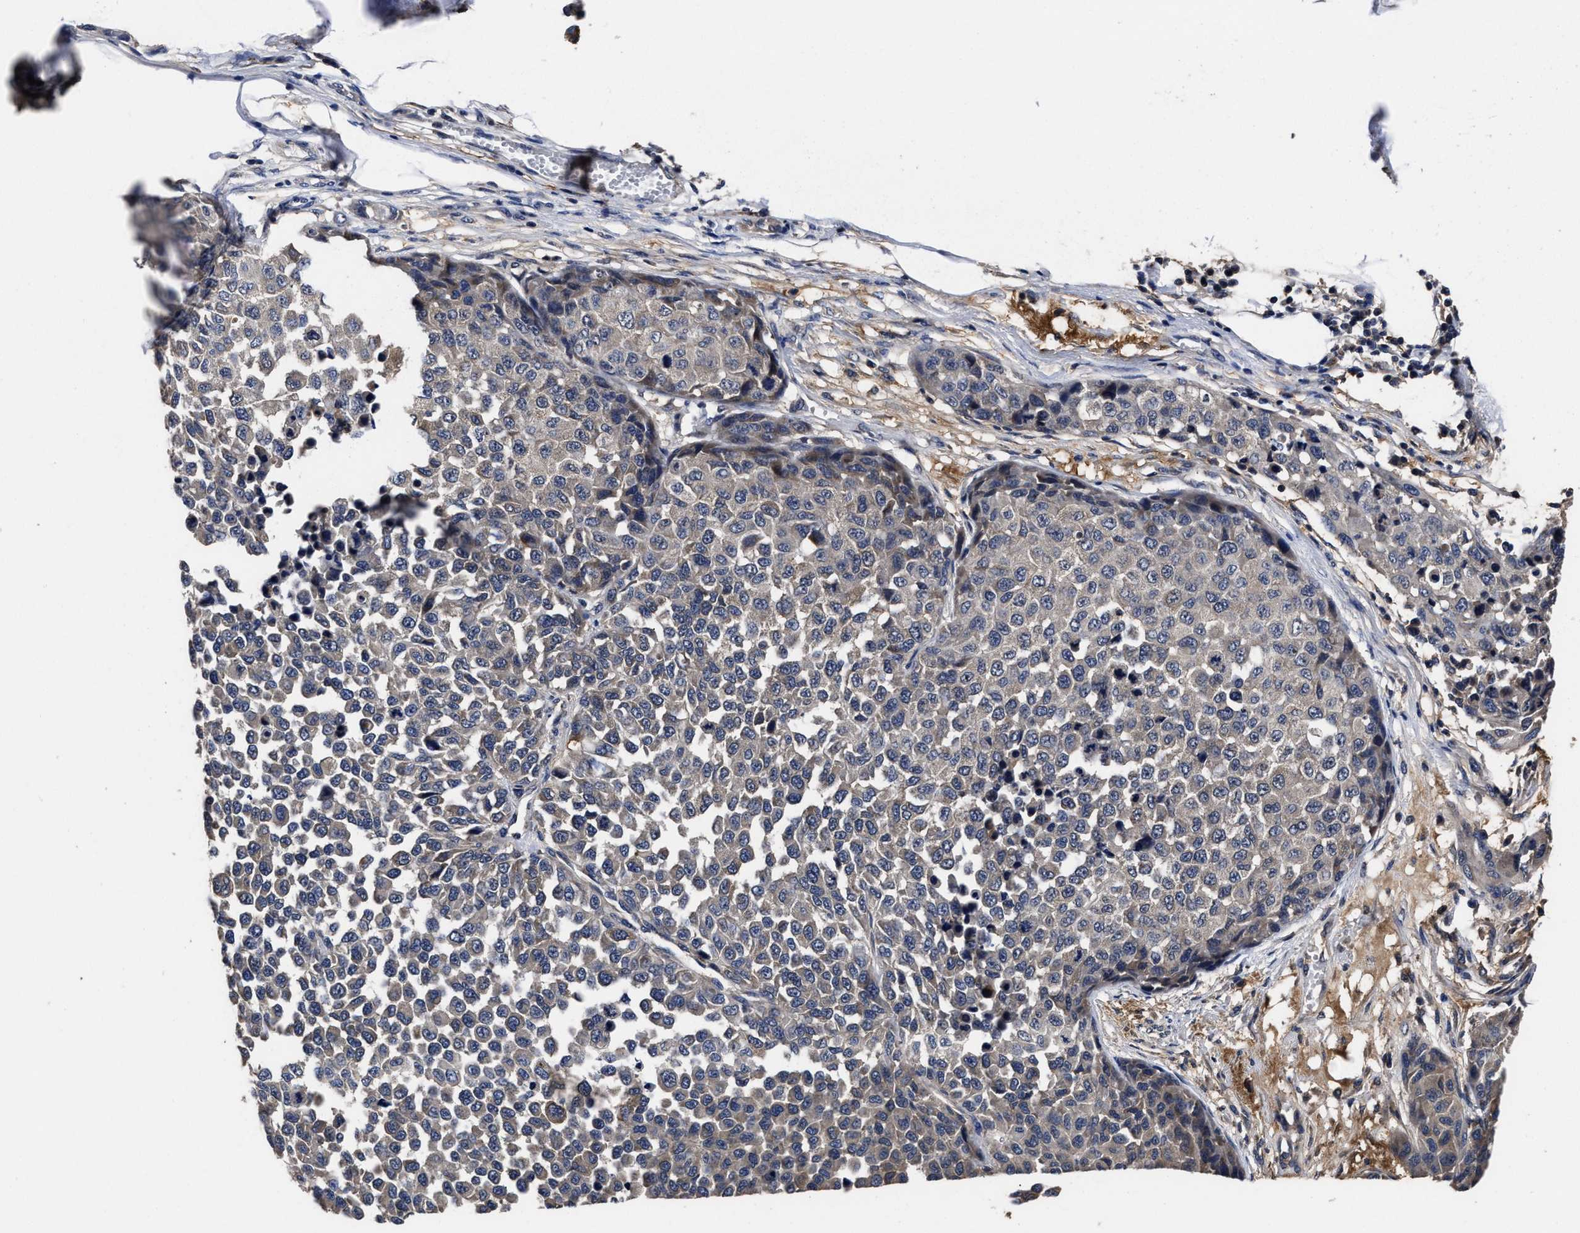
{"staining": {"intensity": "negative", "quantity": "none", "location": "none"}, "tissue": "melanoma", "cell_type": "Tumor cells", "image_type": "cancer", "snomed": [{"axis": "morphology", "description": "Normal tissue, NOS"}, {"axis": "morphology", "description": "Malignant melanoma, NOS"}, {"axis": "topography", "description": "Skin"}], "caption": "High magnification brightfield microscopy of malignant melanoma stained with DAB (3,3'-diaminobenzidine) (brown) and counterstained with hematoxylin (blue): tumor cells show no significant expression.", "gene": "SOCS5", "patient": {"sex": "male", "age": 62}}